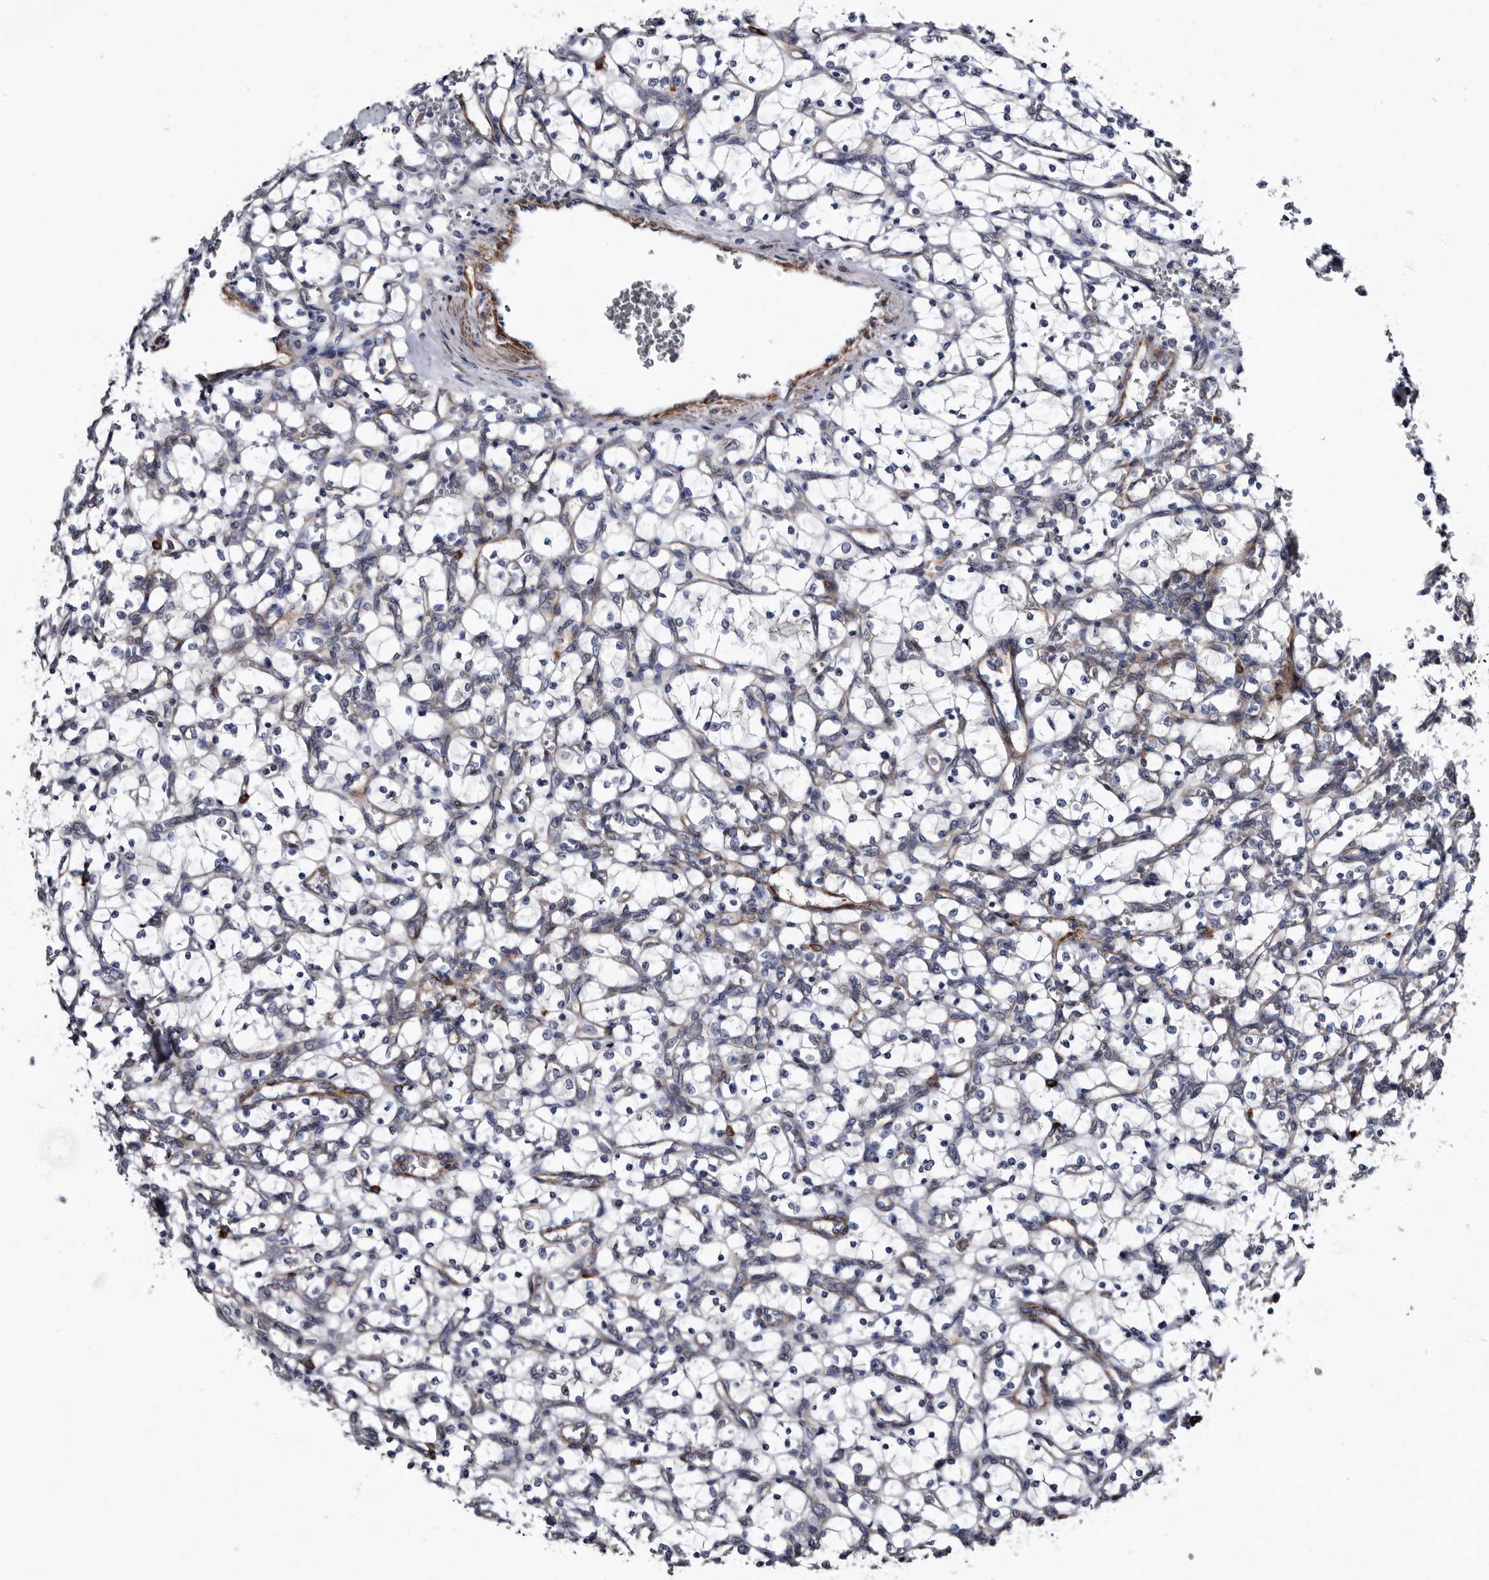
{"staining": {"intensity": "negative", "quantity": "none", "location": "none"}, "tissue": "renal cancer", "cell_type": "Tumor cells", "image_type": "cancer", "snomed": [{"axis": "morphology", "description": "Adenocarcinoma, NOS"}, {"axis": "topography", "description": "Kidney"}], "caption": "Tumor cells are negative for protein expression in human renal adenocarcinoma.", "gene": "IARS1", "patient": {"sex": "female", "age": 69}}